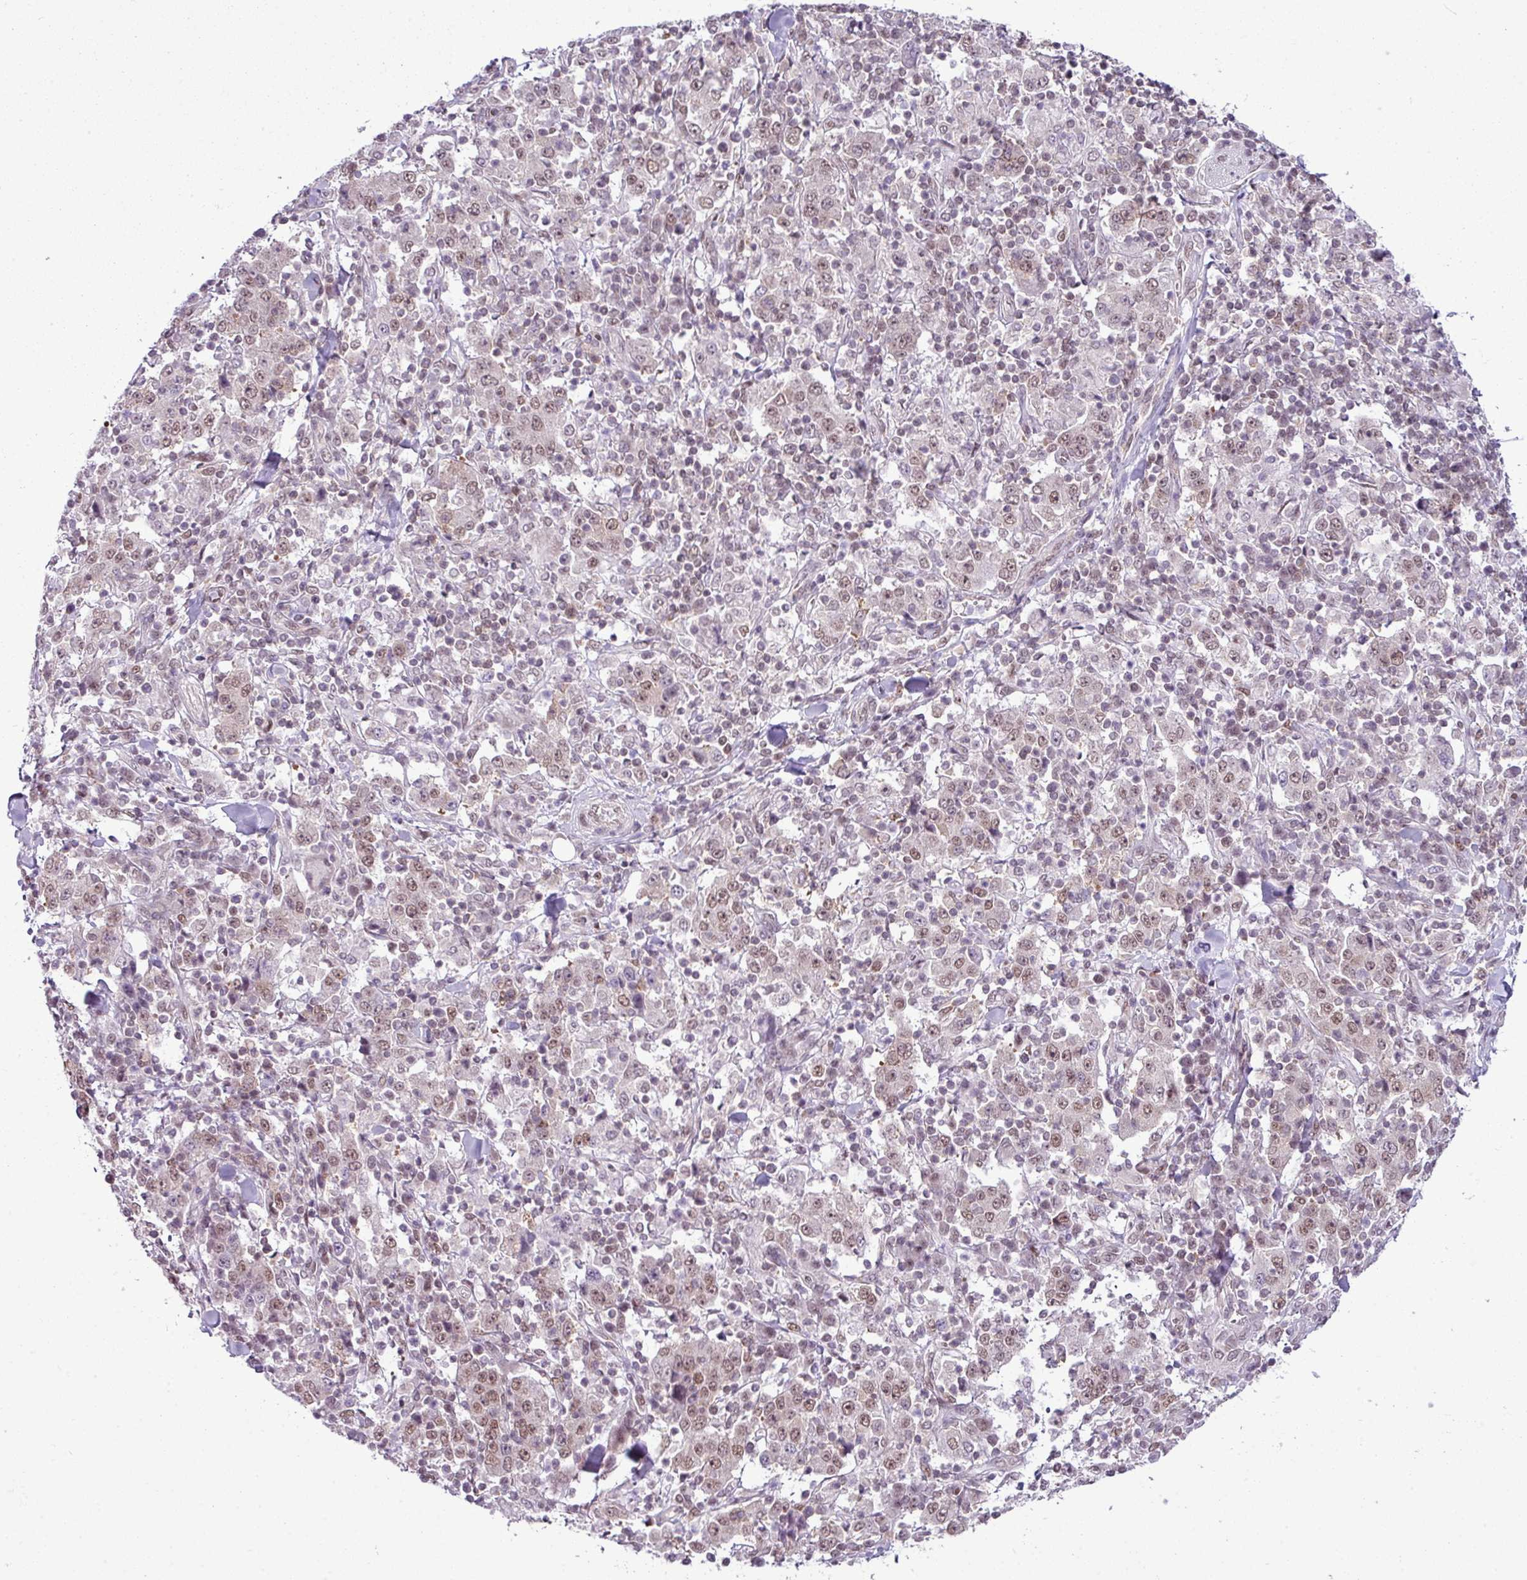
{"staining": {"intensity": "weak", "quantity": ">75%", "location": "nuclear"}, "tissue": "stomach cancer", "cell_type": "Tumor cells", "image_type": "cancer", "snomed": [{"axis": "morphology", "description": "Normal tissue, NOS"}, {"axis": "morphology", "description": "Adenocarcinoma, NOS"}, {"axis": "topography", "description": "Stomach, upper"}, {"axis": "topography", "description": "Stomach"}], "caption": "An image of human stomach adenocarcinoma stained for a protein exhibits weak nuclear brown staining in tumor cells.", "gene": "ARL6IP4", "patient": {"sex": "male", "age": 59}}